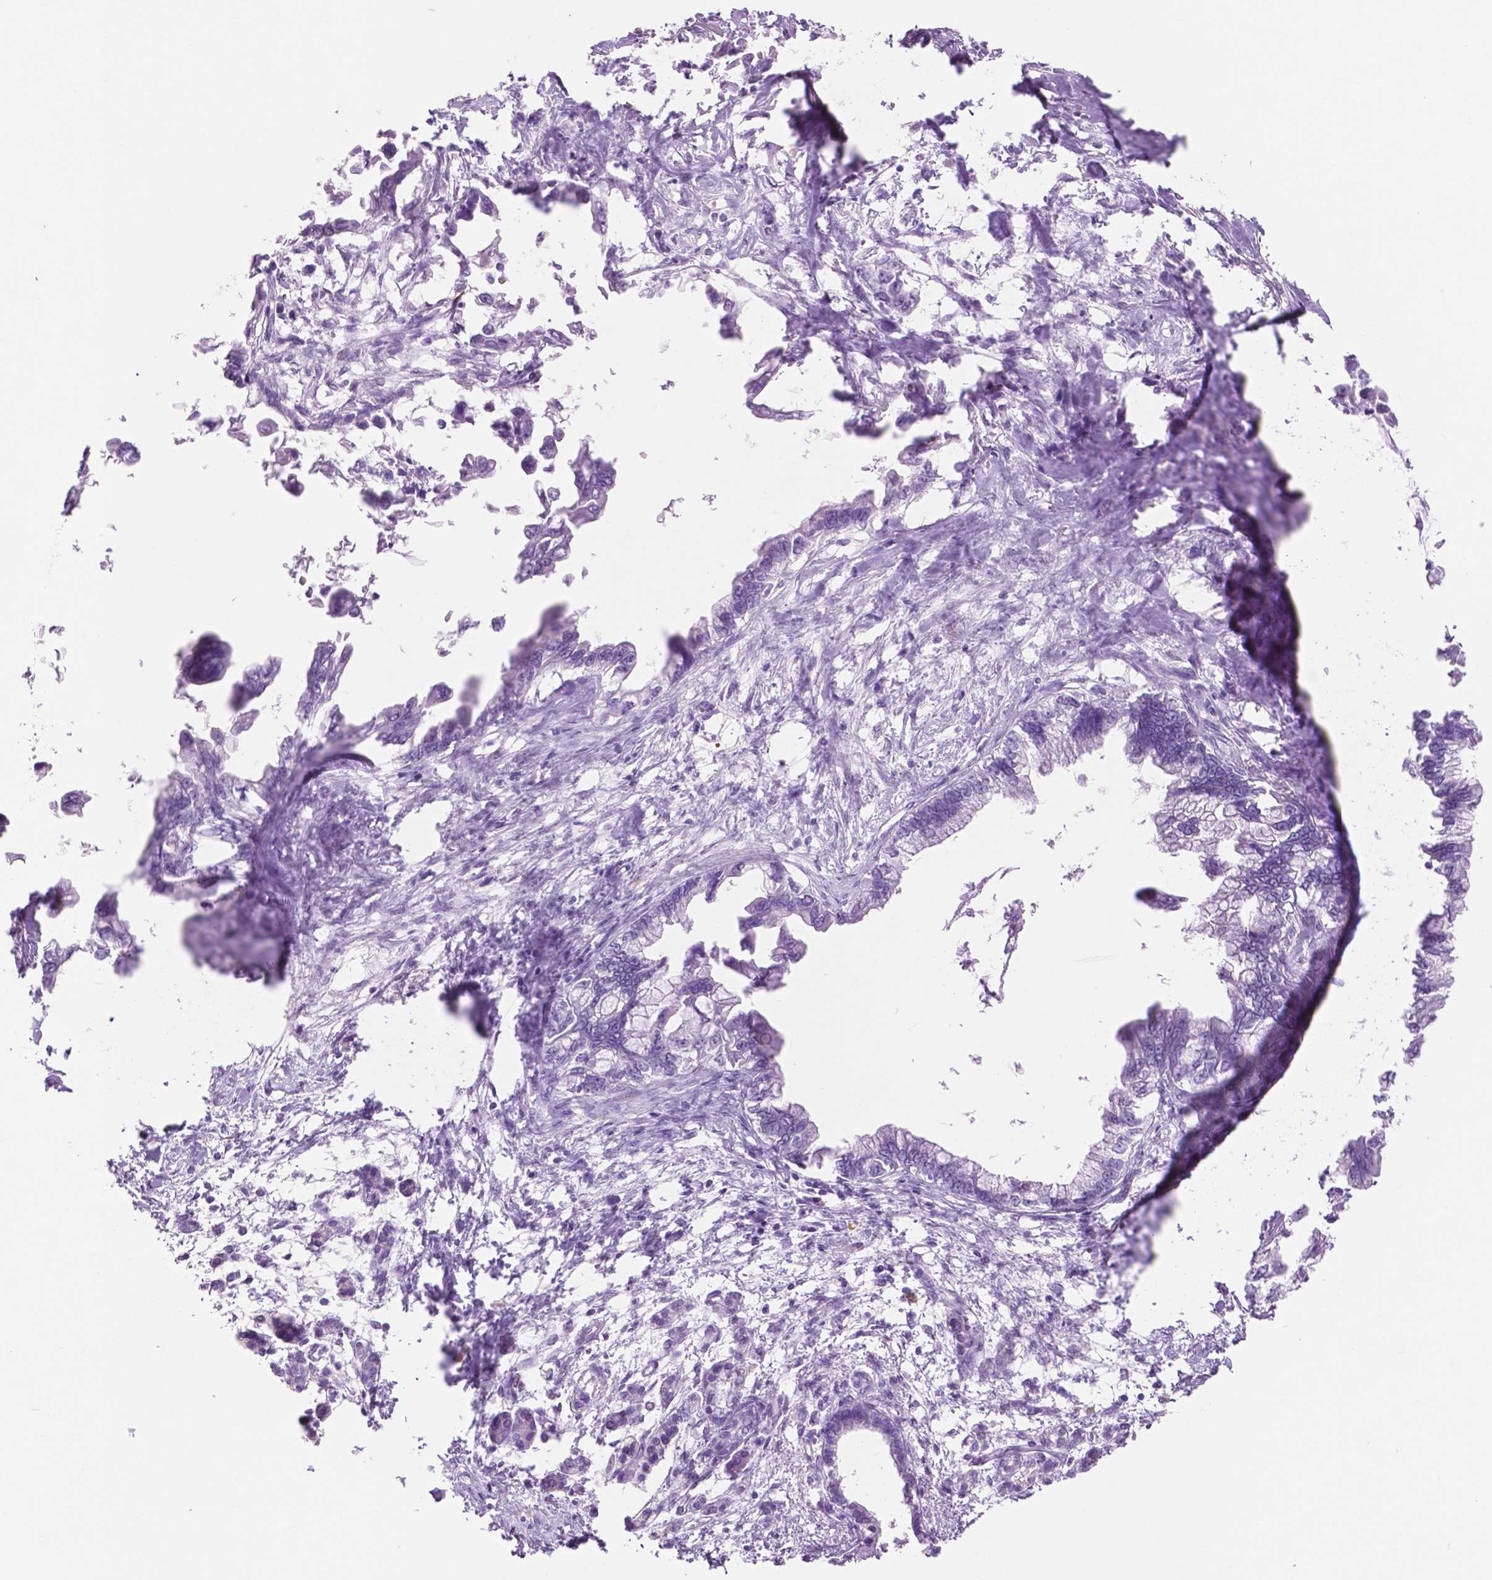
{"staining": {"intensity": "negative", "quantity": "none", "location": "none"}, "tissue": "pancreatic cancer", "cell_type": "Tumor cells", "image_type": "cancer", "snomed": [{"axis": "morphology", "description": "Adenocarcinoma, NOS"}, {"axis": "topography", "description": "Pancreas"}], "caption": "DAB immunohistochemical staining of human pancreatic adenocarcinoma displays no significant positivity in tumor cells.", "gene": "IDO1", "patient": {"sex": "male", "age": 61}}